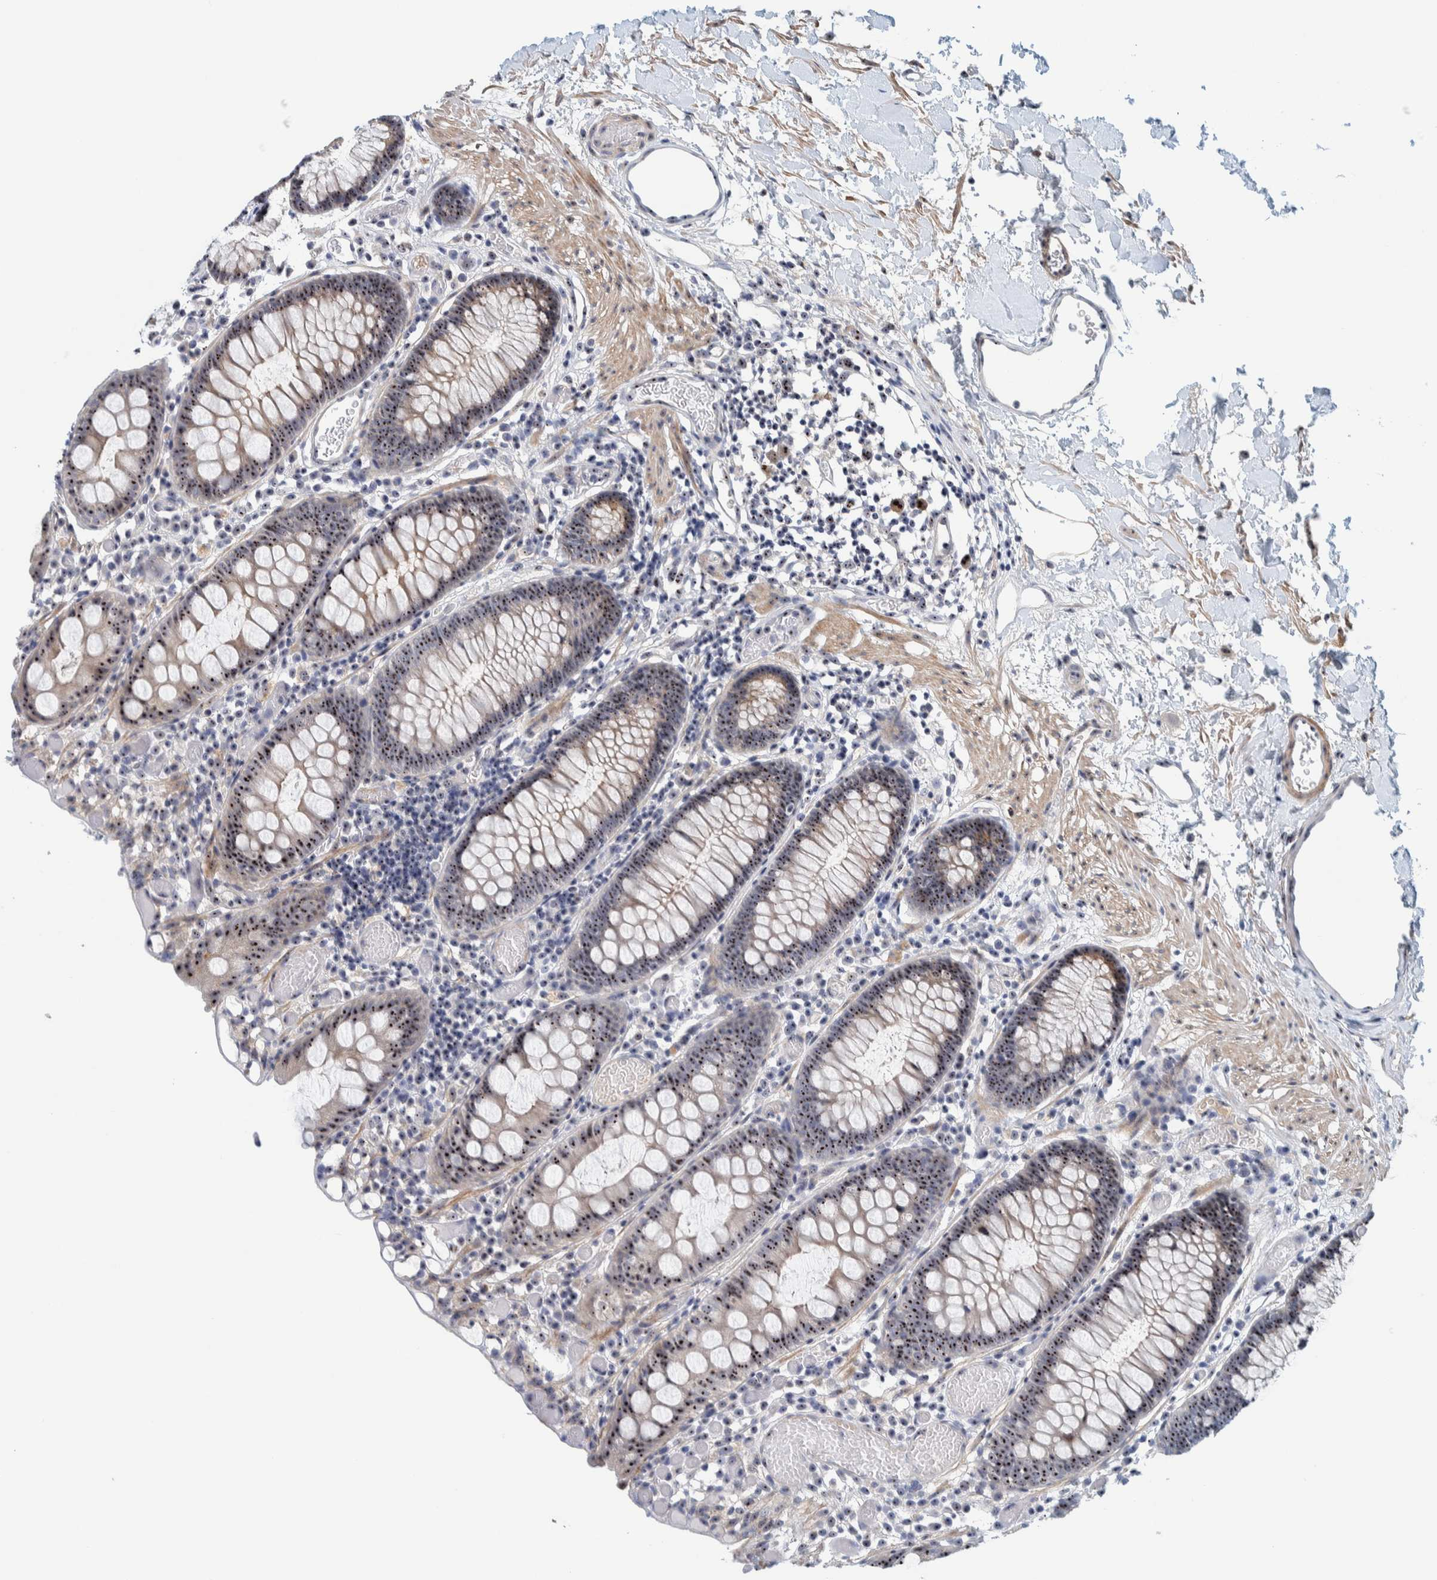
{"staining": {"intensity": "moderate", "quantity": ">75%", "location": "nuclear"}, "tissue": "colon", "cell_type": "Endothelial cells", "image_type": "normal", "snomed": [{"axis": "morphology", "description": "Normal tissue, NOS"}, {"axis": "topography", "description": "Colon"}], "caption": "IHC (DAB (3,3'-diaminobenzidine)) staining of normal colon demonstrates moderate nuclear protein positivity in about >75% of endothelial cells.", "gene": "NOL11", "patient": {"sex": "male", "age": 14}}